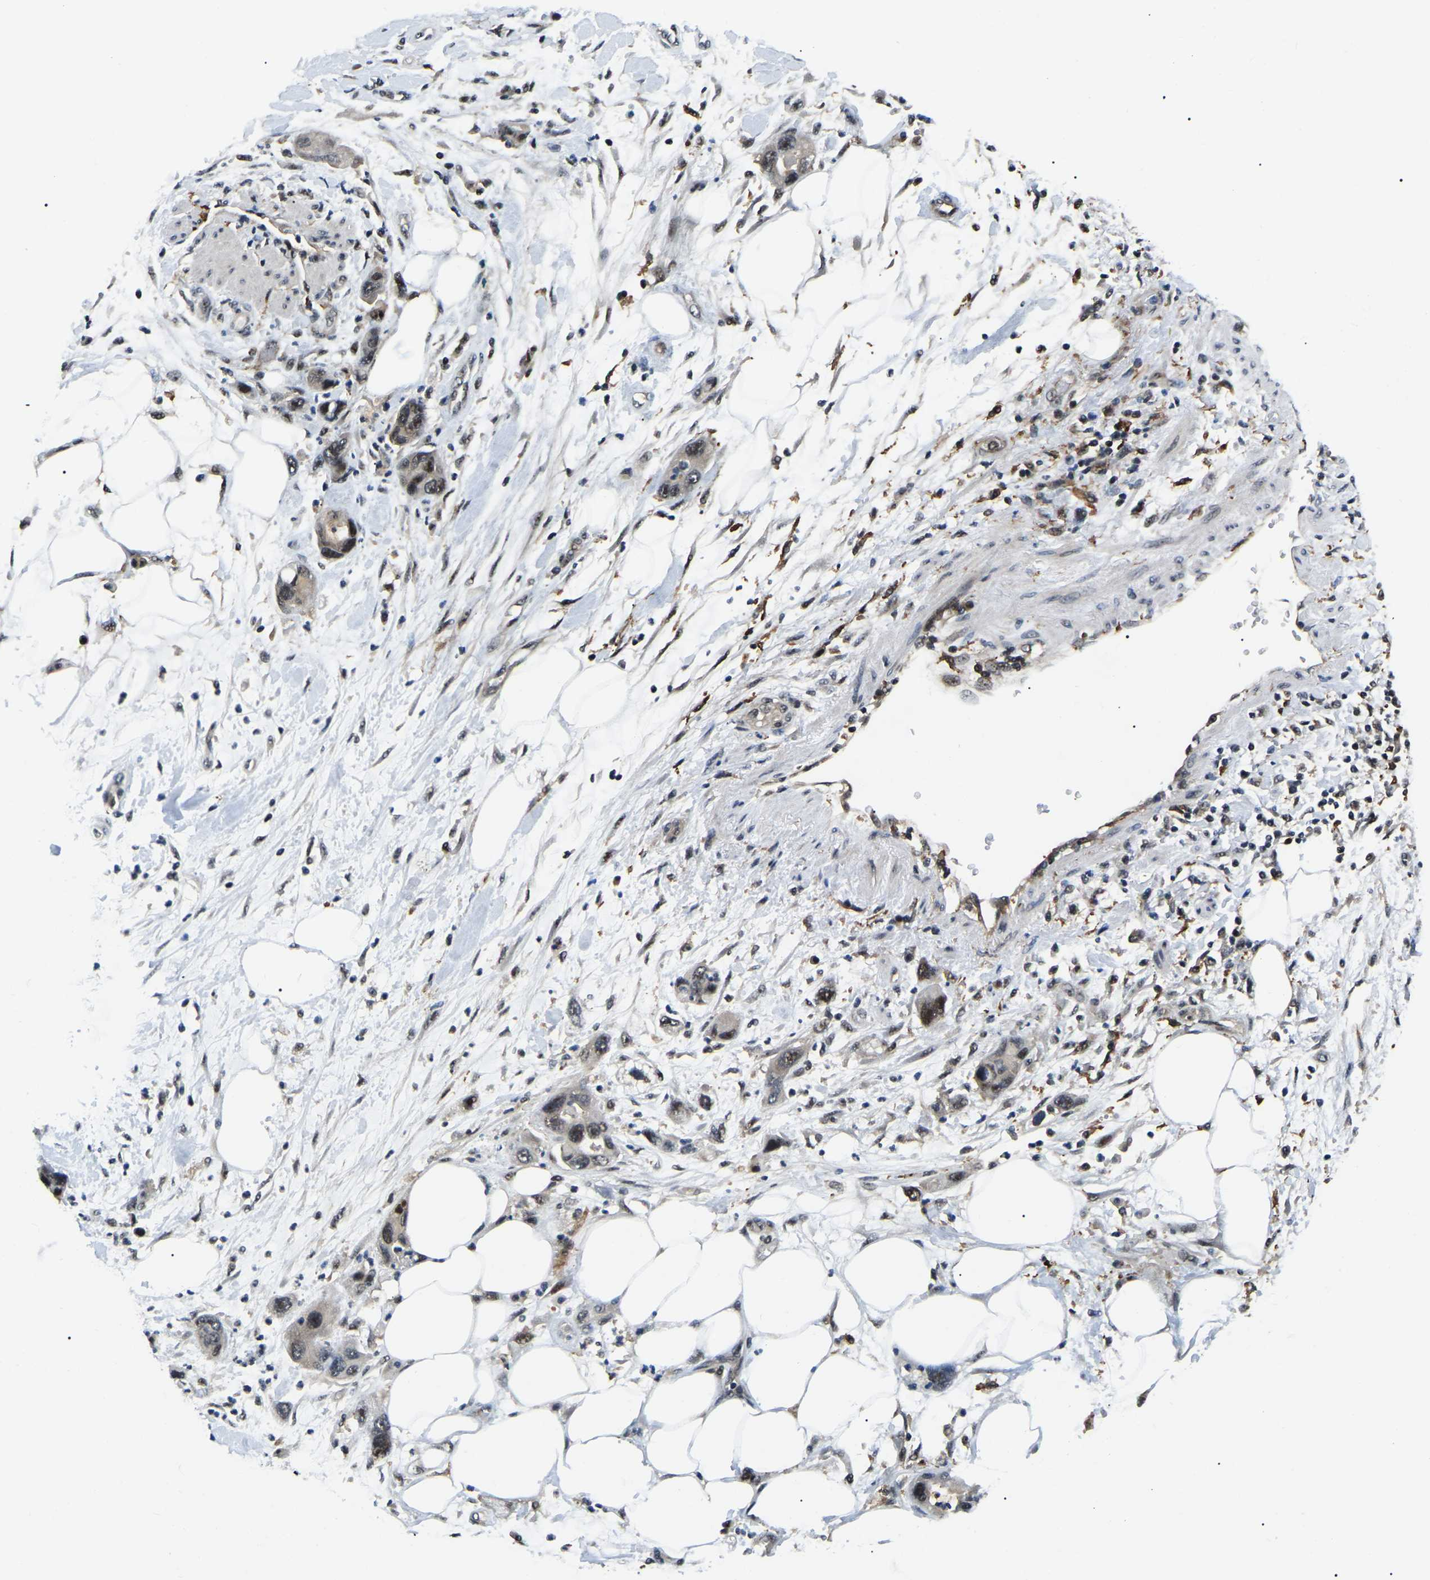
{"staining": {"intensity": "moderate", "quantity": ">75%", "location": "nuclear"}, "tissue": "pancreatic cancer", "cell_type": "Tumor cells", "image_type": "cancer", "snomed": [{"axis": "morphology", "description": "Normal tissue, NOS"}, {"axis": "morphology", "description": "Adenocarcinoma, NOS"}, {"axis": "topography", "description": "Pancreas"}], "caption": "Human pancreatic cancer stained for a protein (brown) exhibits moderate nuclear positive staining in about >75% of tumor cells.", "gene": "RRP1B", "patient": {"sex": "female", "age": 71}}